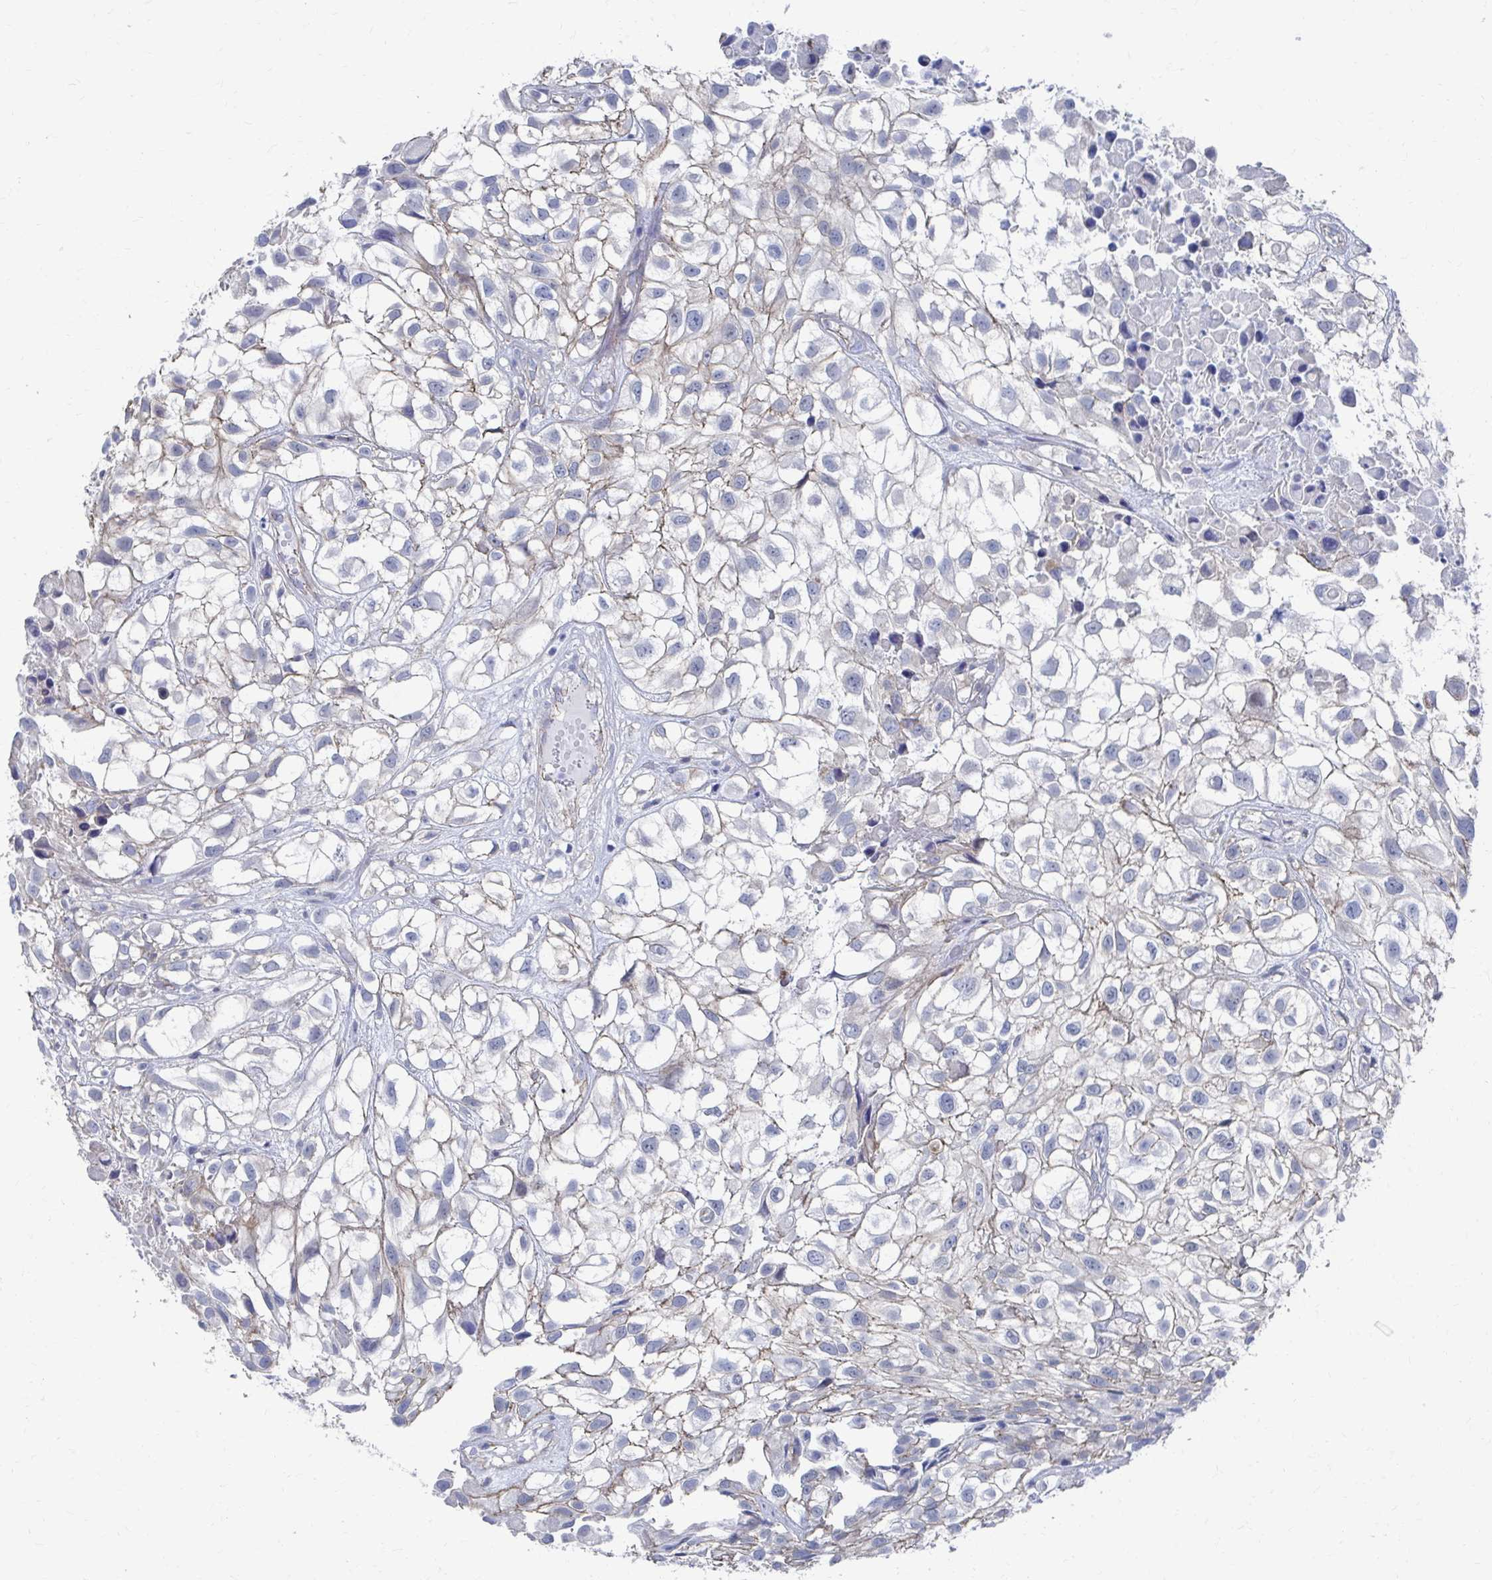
{"staining": {"intensity": "negative", "quantity": "none", "location": "none"}, "tissue": "urothelial cancer", "cell_type": "Tumor cells", "image_type": "cancer", "snomed": [{"axis": "morphology", "description": "Urothelial carcinoma, High grade"}, {"axis": "topography", "description": "Urinary bladder"}], "caption": "Immunohistochemistry (IHC) micrograph of human urothelial carcinoma (high-grade) stained for a protein (brown), which shows no expression in tumor cells. (Stains: DAB (3,3'-diaminobenzidine) immunohistochemistry with hematoxylin counter stain, Microscopy: brightfield microscopy at high magnification).", "gene": "PLEKHG7", "patient": {"sex": "male", "age": 56}}